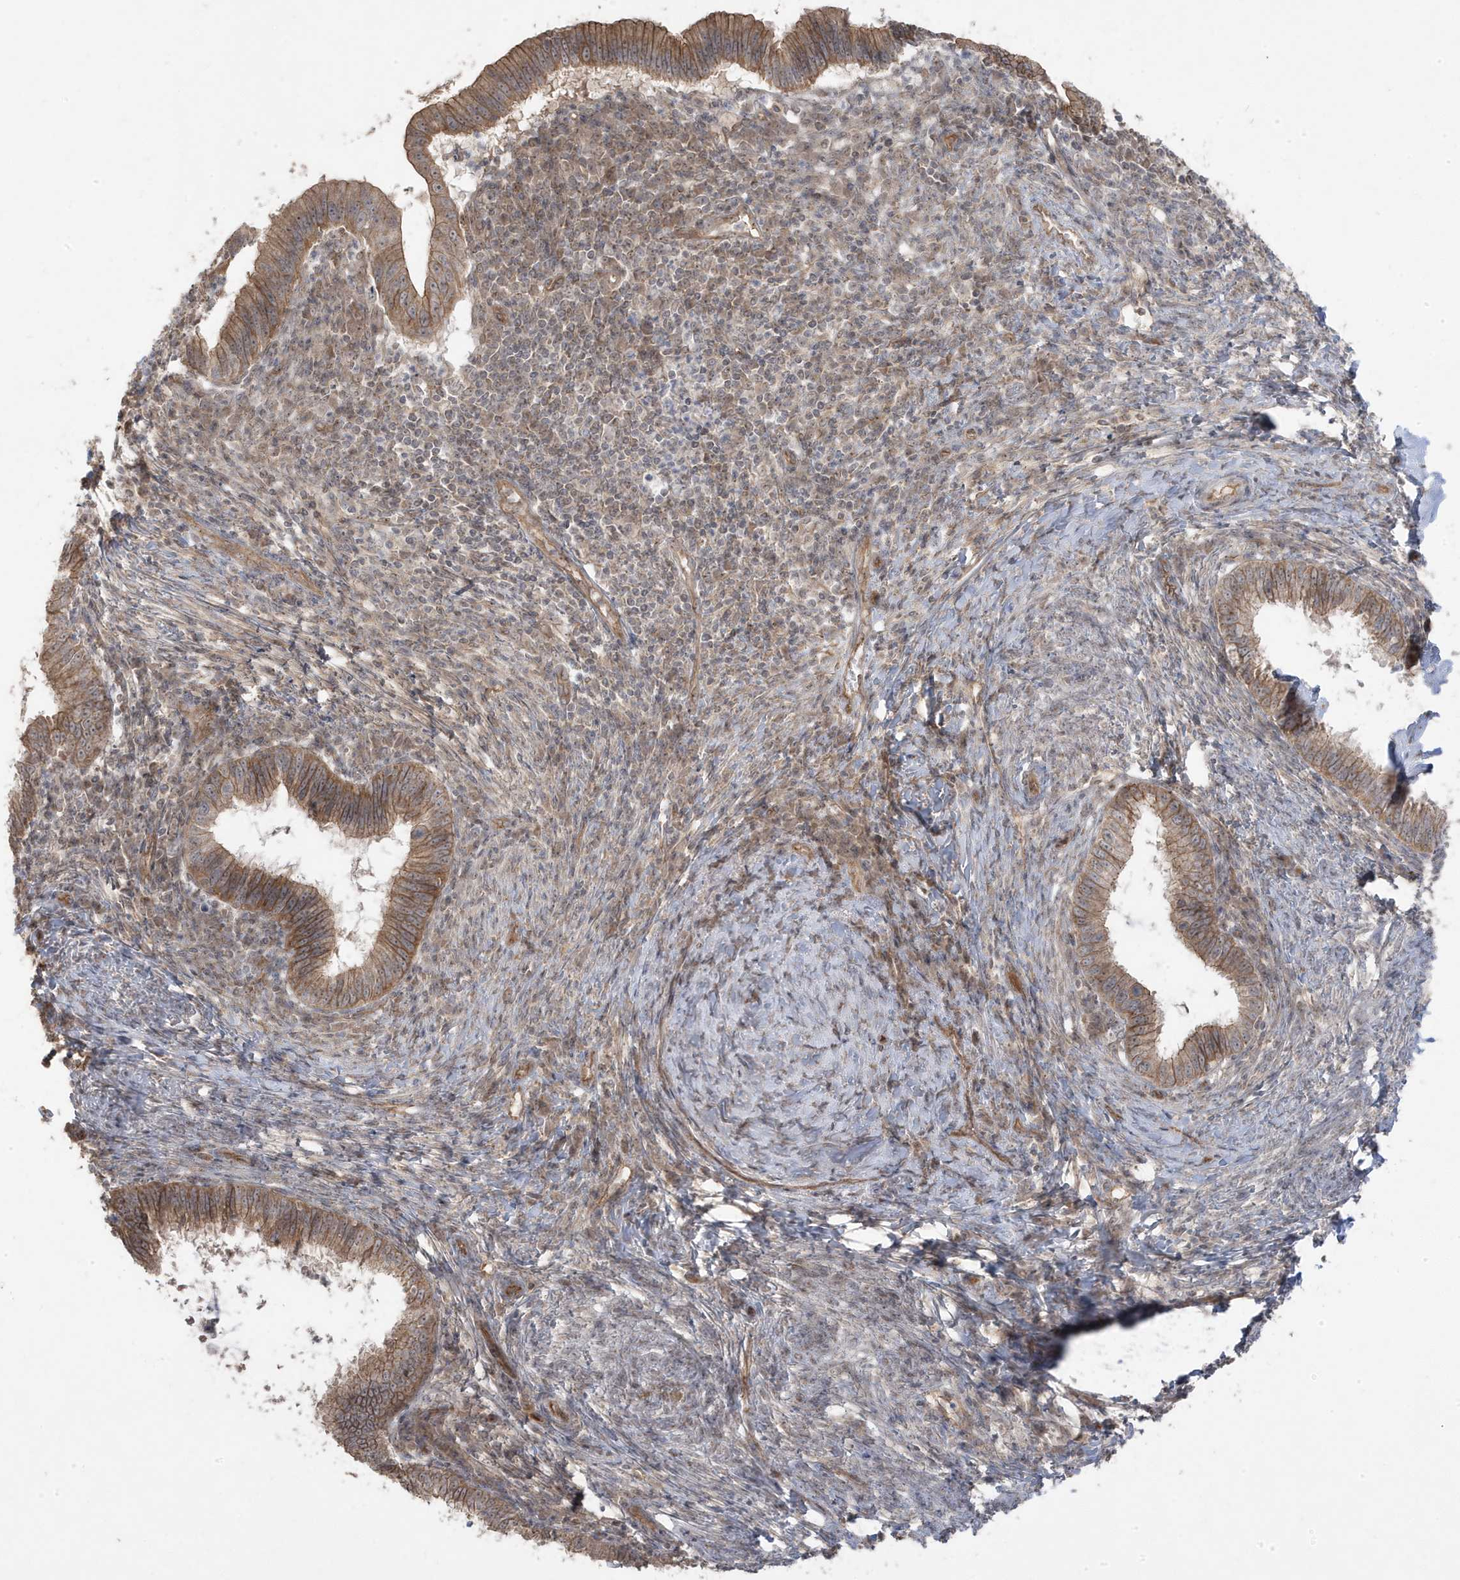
{"staining": {"intensity": "moderate", "quantity": ">75%", "location": "cytoplasmic/membranous"}, "tissue": "cervical cancer", "cell_type": "Tumor cells", "image_type": "cancer", "snomed": [{"axis": "morphology", "description": "Adenocarcinoma, NOS"}, {"axis": "topography", "description": "Cervix"}], "caption": "Protein staining reveals moderate cytoplasmic/membranous positivity in approximately >75% of tumor cells in cervical cancer (adenocarcinoma).", "gene": "DNAJC12", "patient": {"sex": "female", "age": 36}}